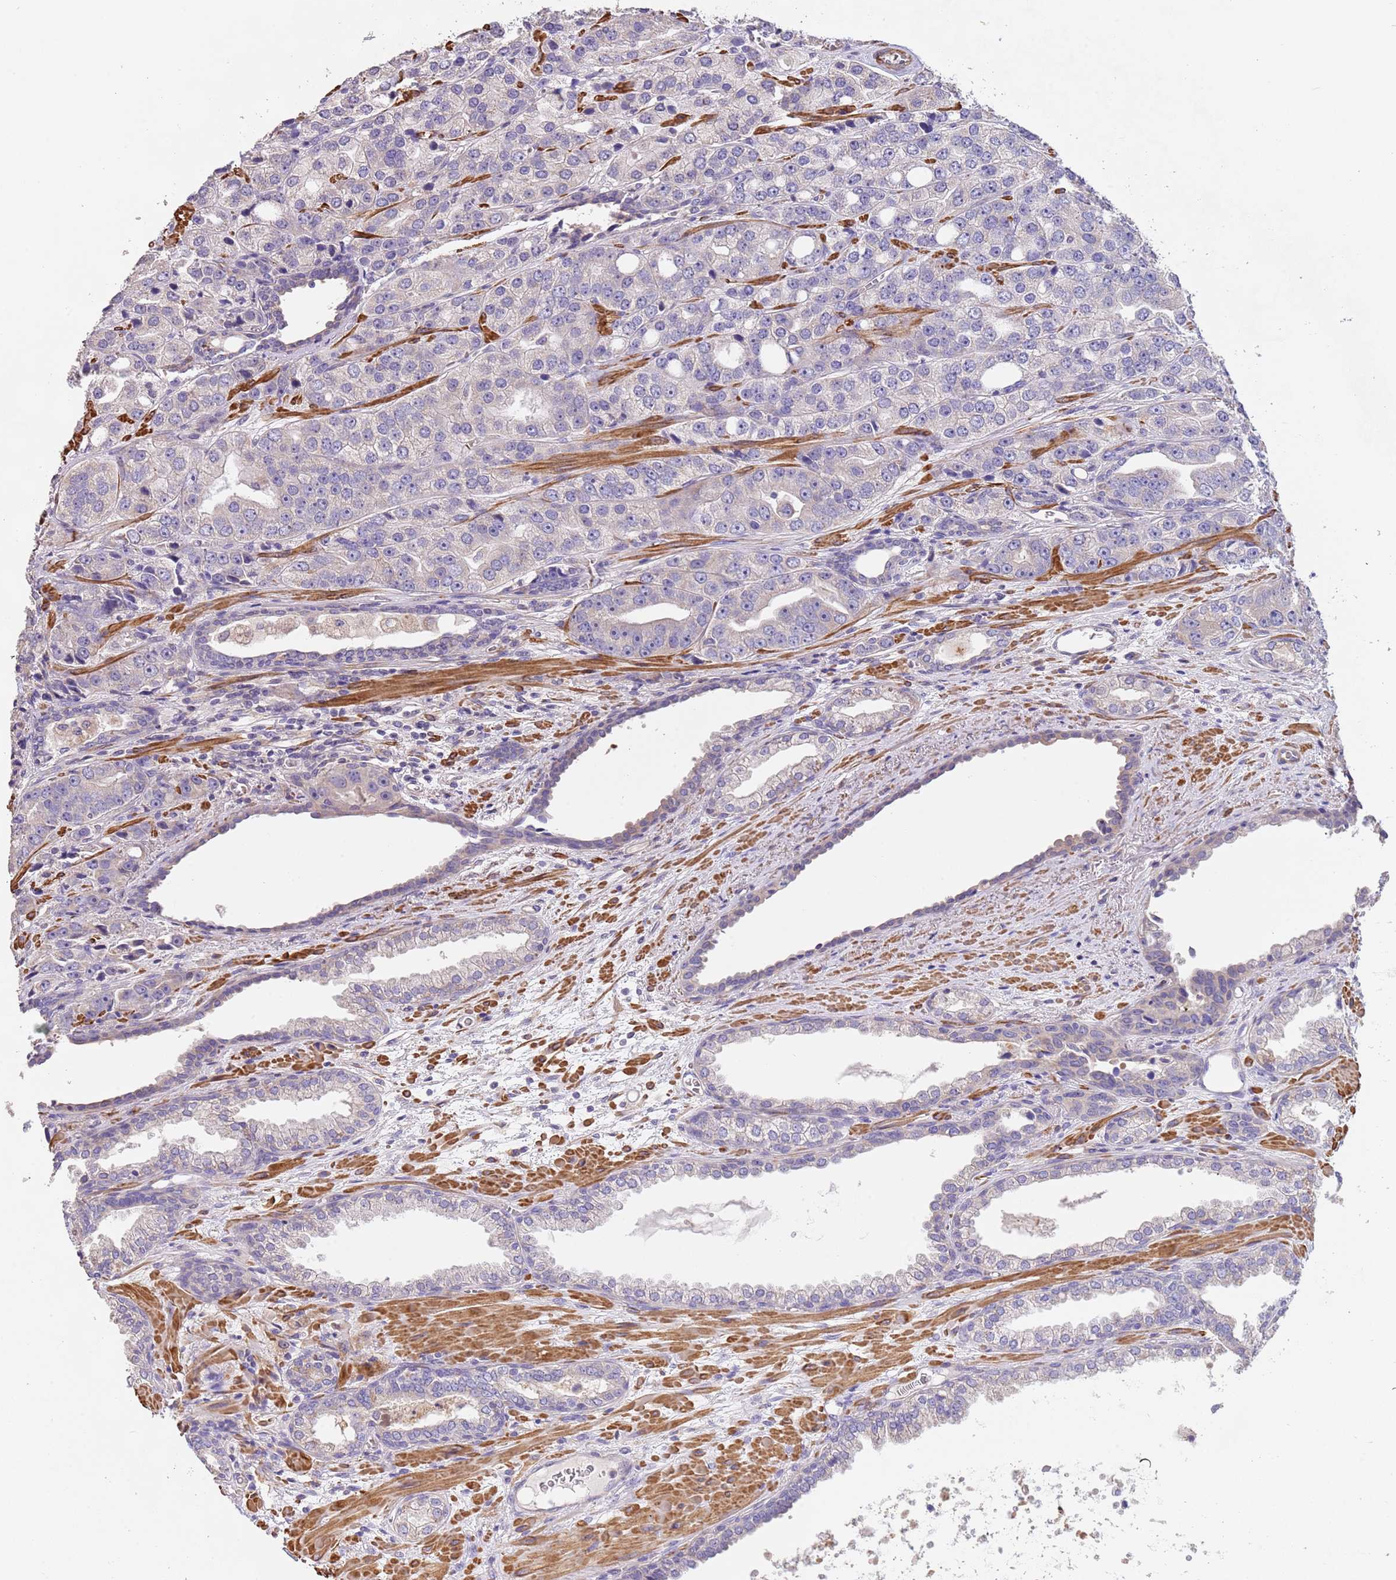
{"staining": {"intensity": "negative", "quantity": "none", "location": "none"}, "tissue": "prostate cancer", "cell_type": "Tumor cells", "image_type": "cancer", "snomed": [{"axis": "morphology", "description": "Adenocarcinoma, High grade"}, {"axis": "topography", "description": "Prostate"}], "caption": "This photomicrograph is of prostate adenocarcinoma (high-grade) stained with immunohistochemistry (IHC) to label a protein in brown with the nuclei are counter-stained blue. There is no staining in tumor cells.", "gene": "PIGA", "patient": {"sex": "male", "age": 71}}